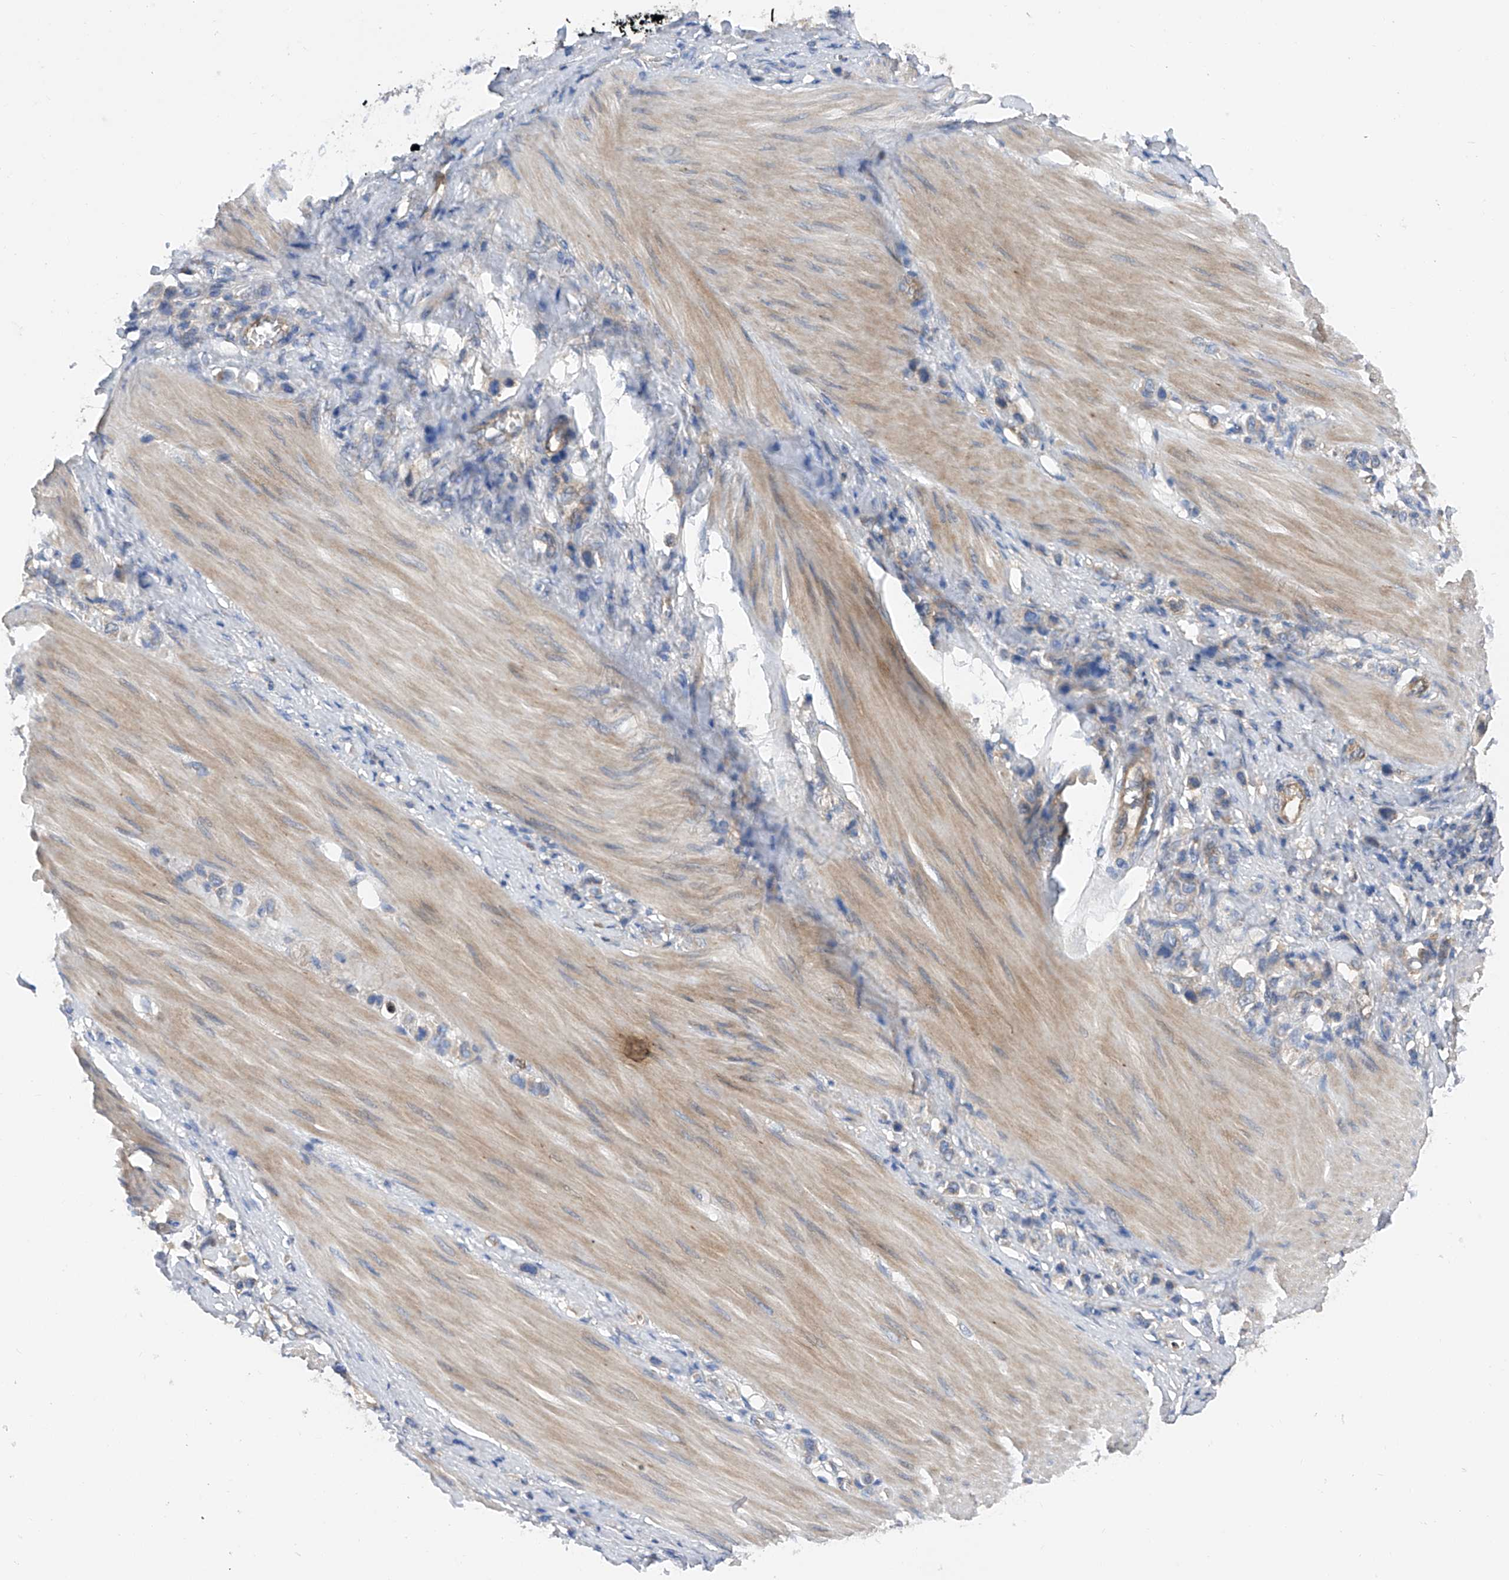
{"staining": {"intensity": "negative", "quantity": "none", "location": "none"}, "tissue": "stomach cancer", "cell_type": "Tumor cells", "image_type": "cancer", "snomed": [{"axis": "morphology", "description": "Adenocarcinoma, NOS"}, {"axis": "topography", "description": "Stomach"}], "caption": "This is a image of immunohistochemistry (IHC) staining of stomach adenocarcinoma, which shows no staining in tumor cells.", "gene": "PTK2", "patient": {"sex": "female", "age": 65}}